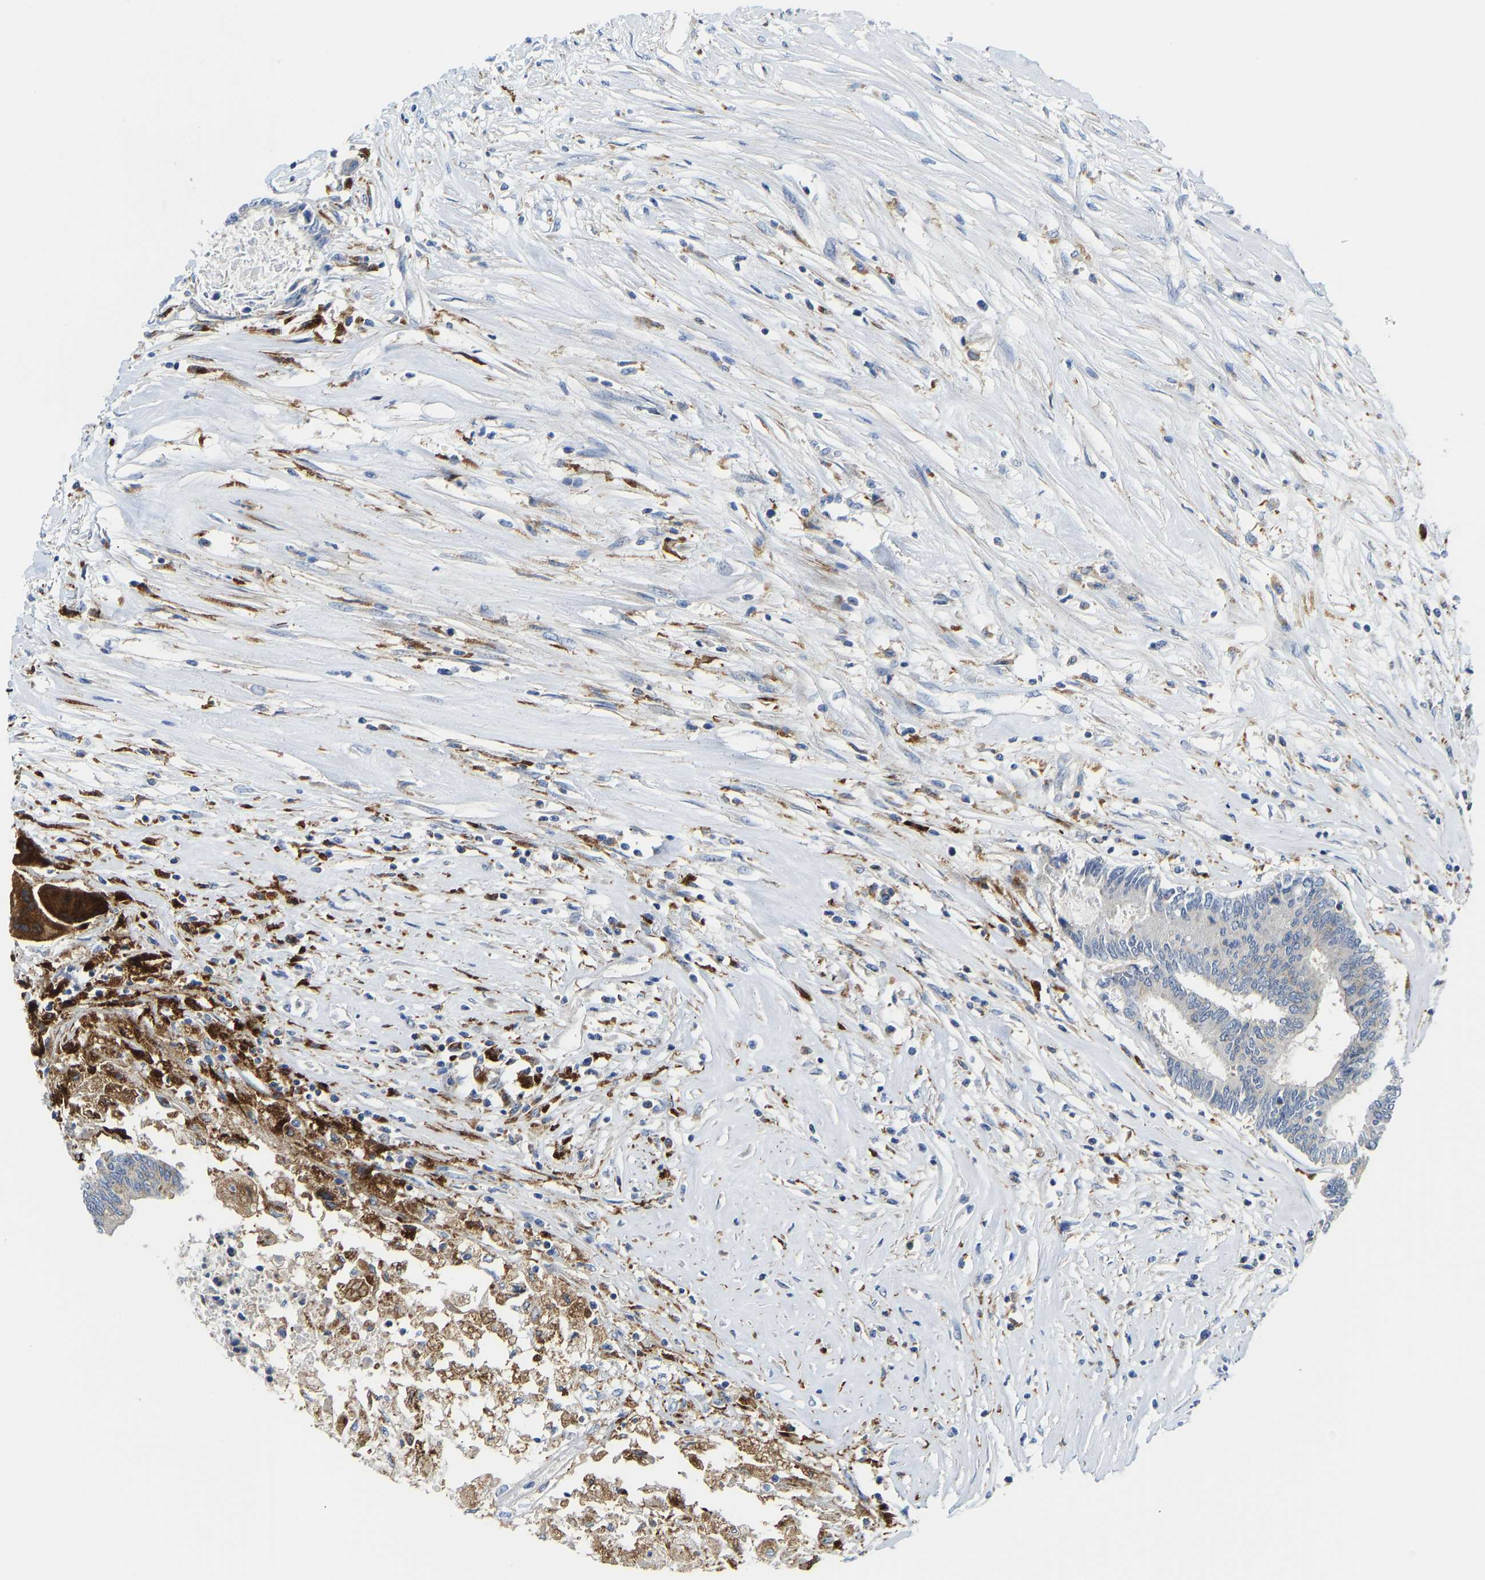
{"staining": {"intensity": "weak", "quantity": "<25%", "location": "cytoplasmic/membranous"}, "tissue": "colorectal cancer", "cell_type": "Tumor cells", "image_type": "cancer", "snomed": [{"axis": "morphology", "description": "Adenocarcinoma, NOS"}, {"axis": "topography", "description": "Rectum"}], "caption": "Tumor cells show no significant protein expression in adenocarcinoma (colorectal).", "gene": "ATP6V1E1", "patient": {"sex": "male", "age": 63}}